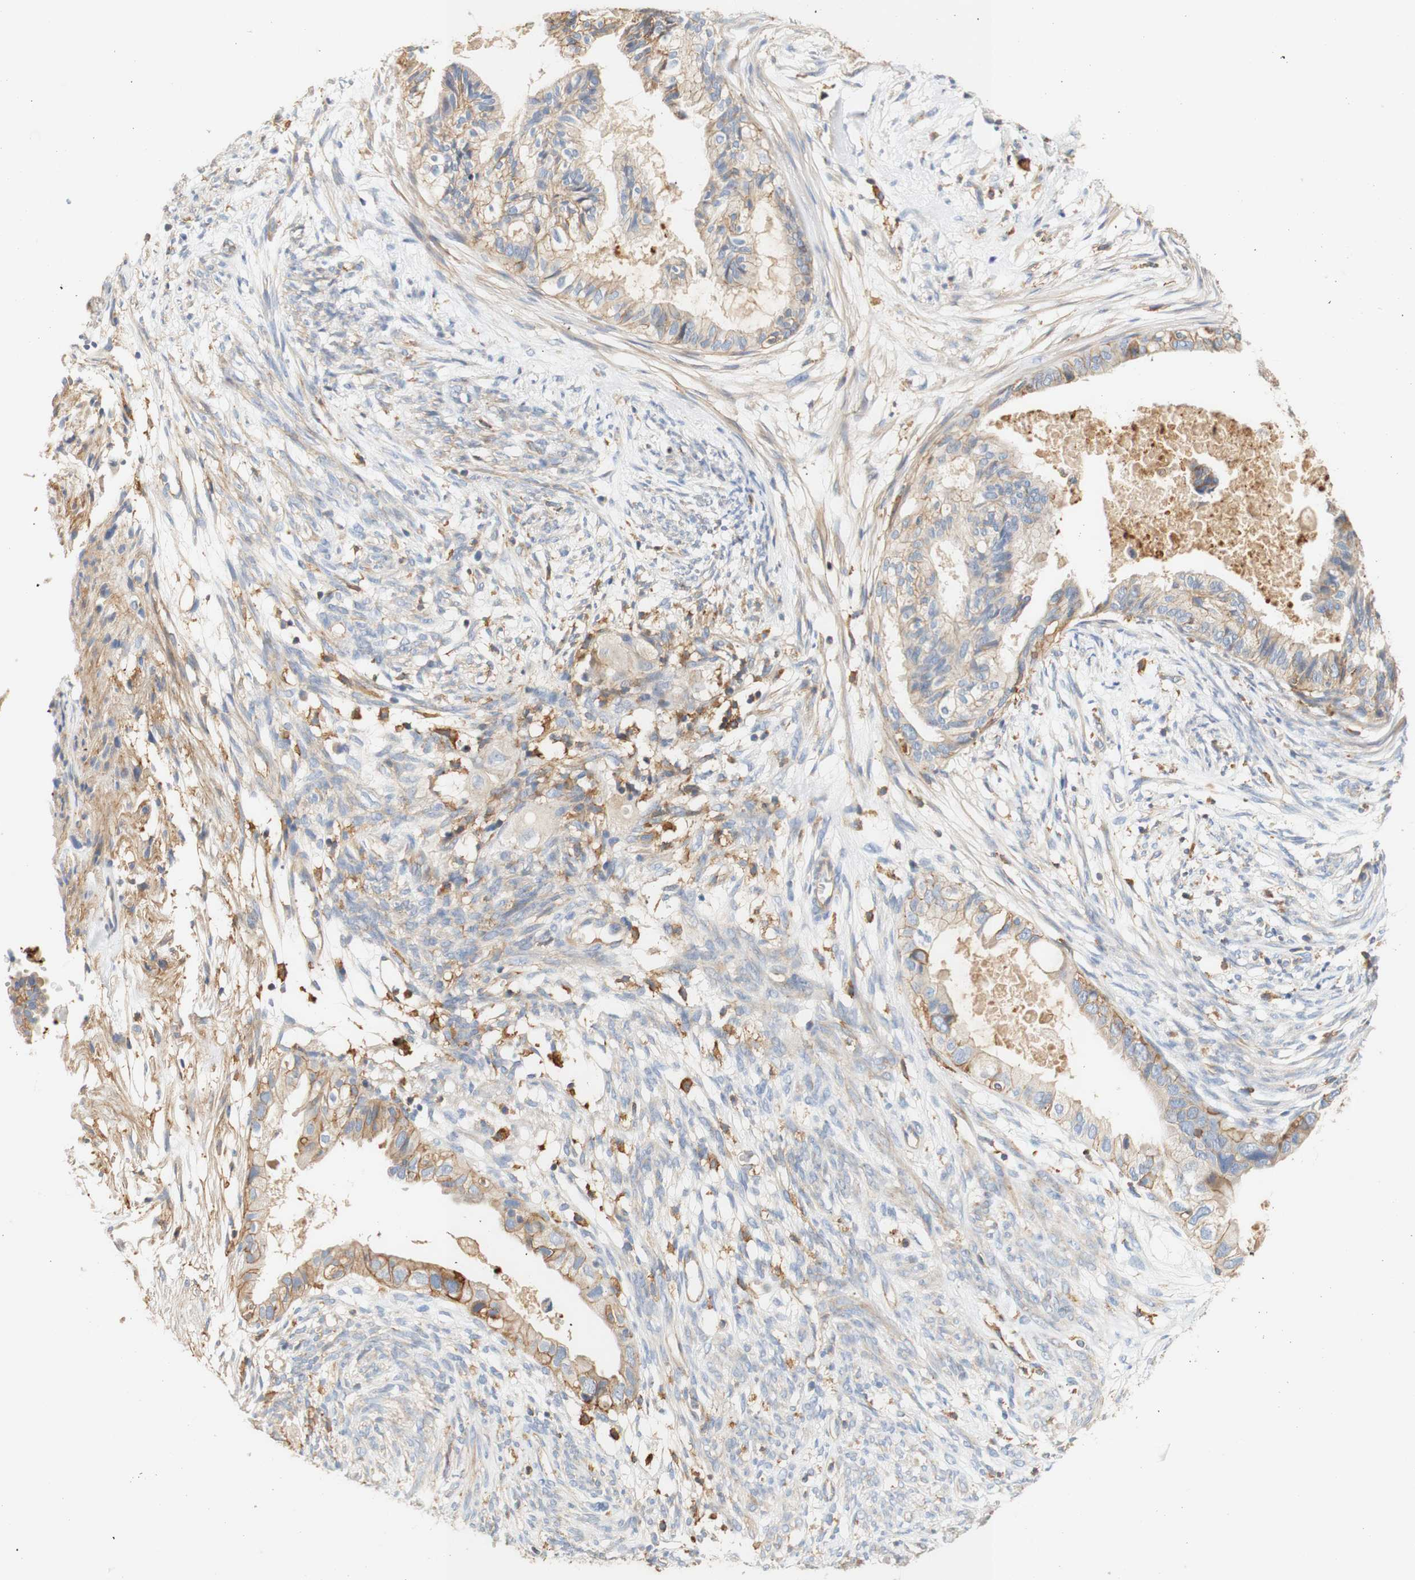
{"staining": {"intensity": "moderate", "quantity": ">75%", "location": "cytoplasmic/membranous"}, "tissue": "cervical cancer", "cell_type": "Tumor cells", "image_type": "cancer", "snomed": [{"axis": "morphology", "description": "Normal tissue, NOS"}, {"axis": "morphology", "description": "Adenocarcinoma, NOS"}, {"axis": "topography", "description": "Cervix"}, {"axis": "topography", "description": "Endometrium"}], "caption": "IHC (DAB) staining of cervical cancer (adenocarcinoma) displays moderate cytoplasmic/membranous protein expression in about >75% of tumor cells.", "gene": "PCDH7", "patient": {"sex": "female", "age": 86}}